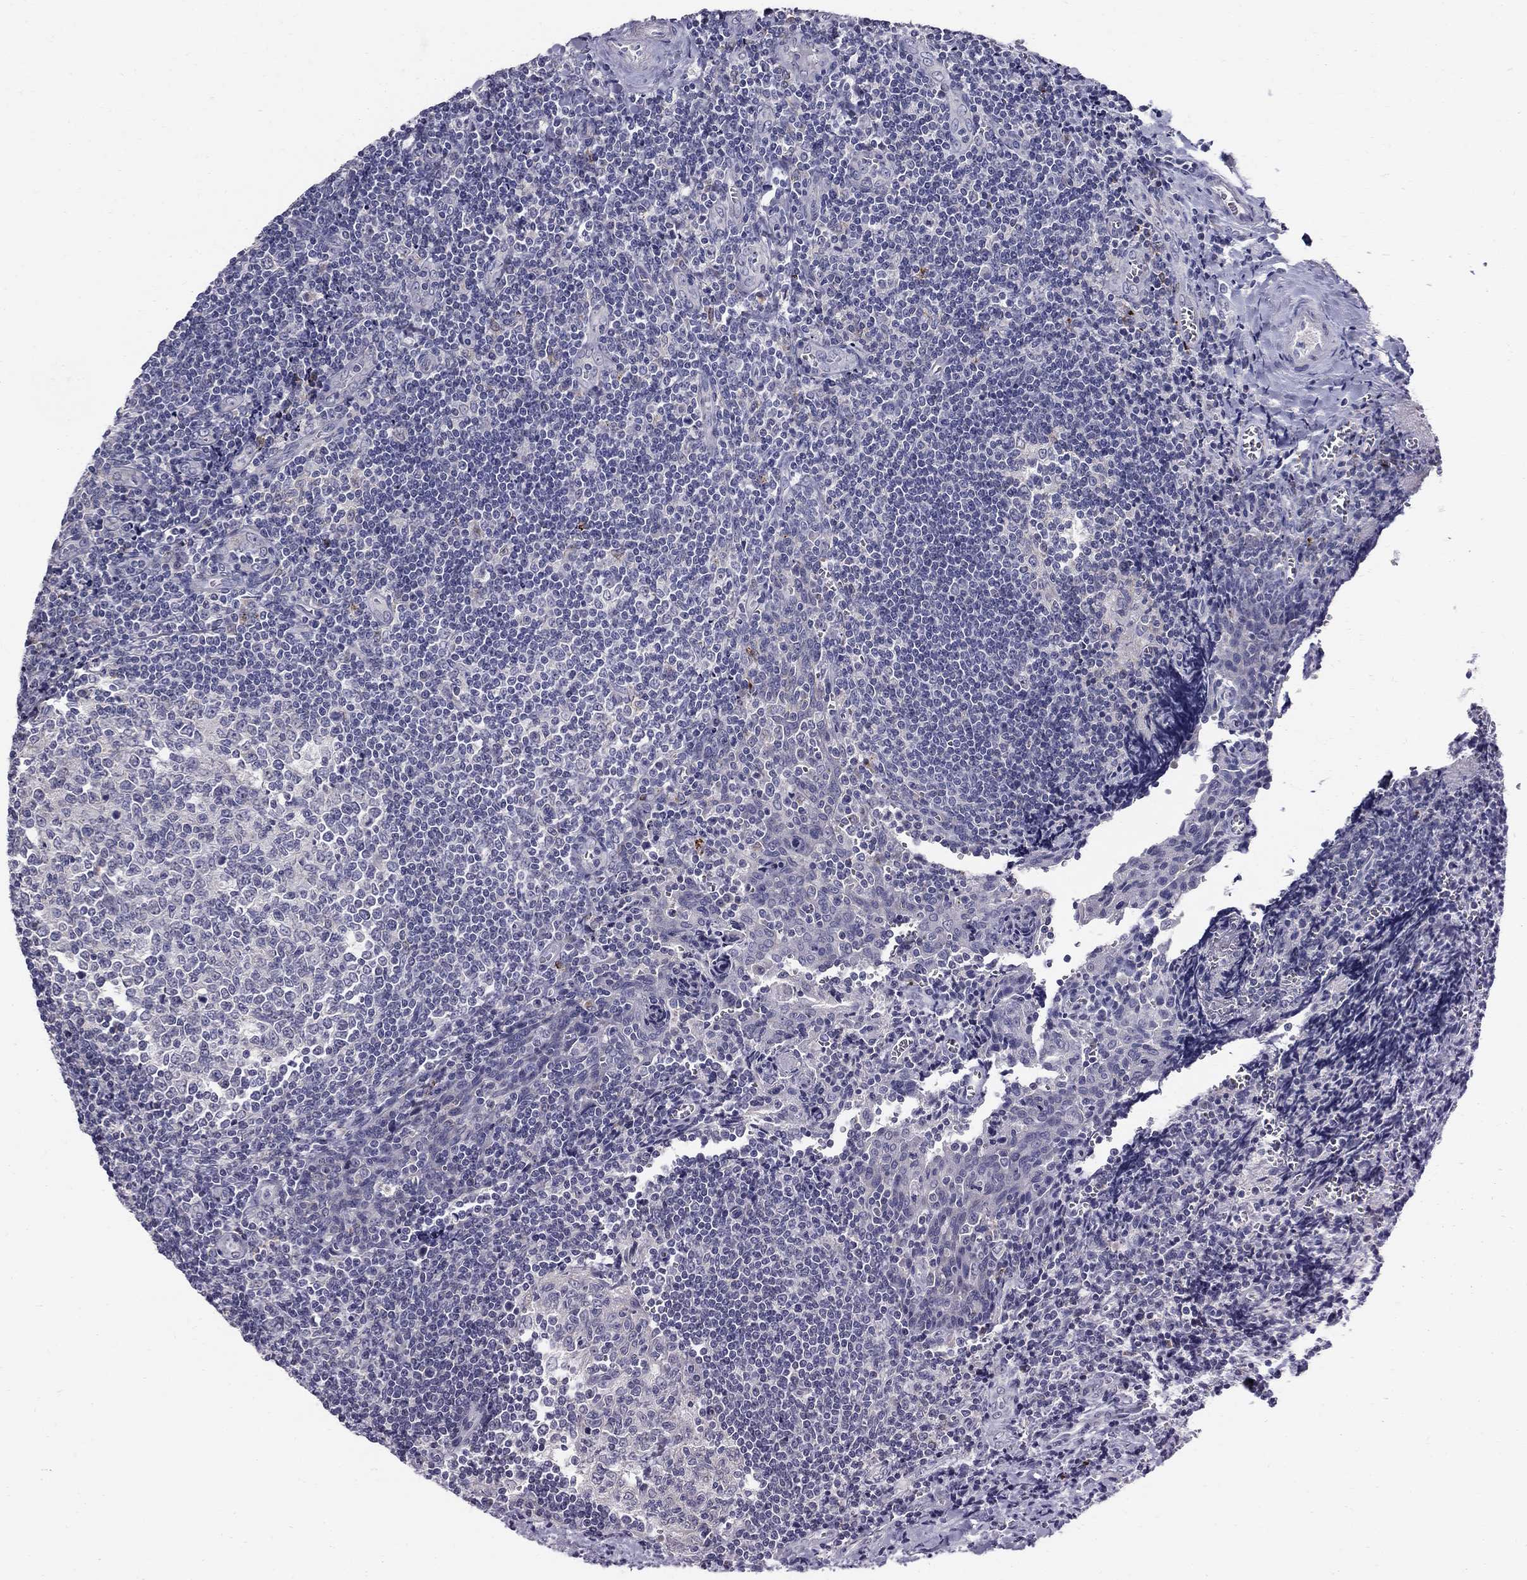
{"staining": {"intensity": "negative", "quantity": "none", "location": "none"}, "tissue": "tonsil", "cell_type": "Germinal center cells", "image_type": "normal", "snomed": [{"axis": "morphology", "description": "Normal tissue, NOS"}, {"axis": "morphology", "description": "Inflammation, NOS"}, {"axis": "topography", "description": "Tonsil"}], "caption": "Immunohistochemistry (IHC) histopathology image of unremarkable tonsil: human tonsil stained with DAB demonstrates no significant protein staining in germinal center cells. (DAB IHC visualized using brightfield microscopy, high magnification).", "gene": "TP53TG5", "patient": {"sex": "female", "age": 31}}